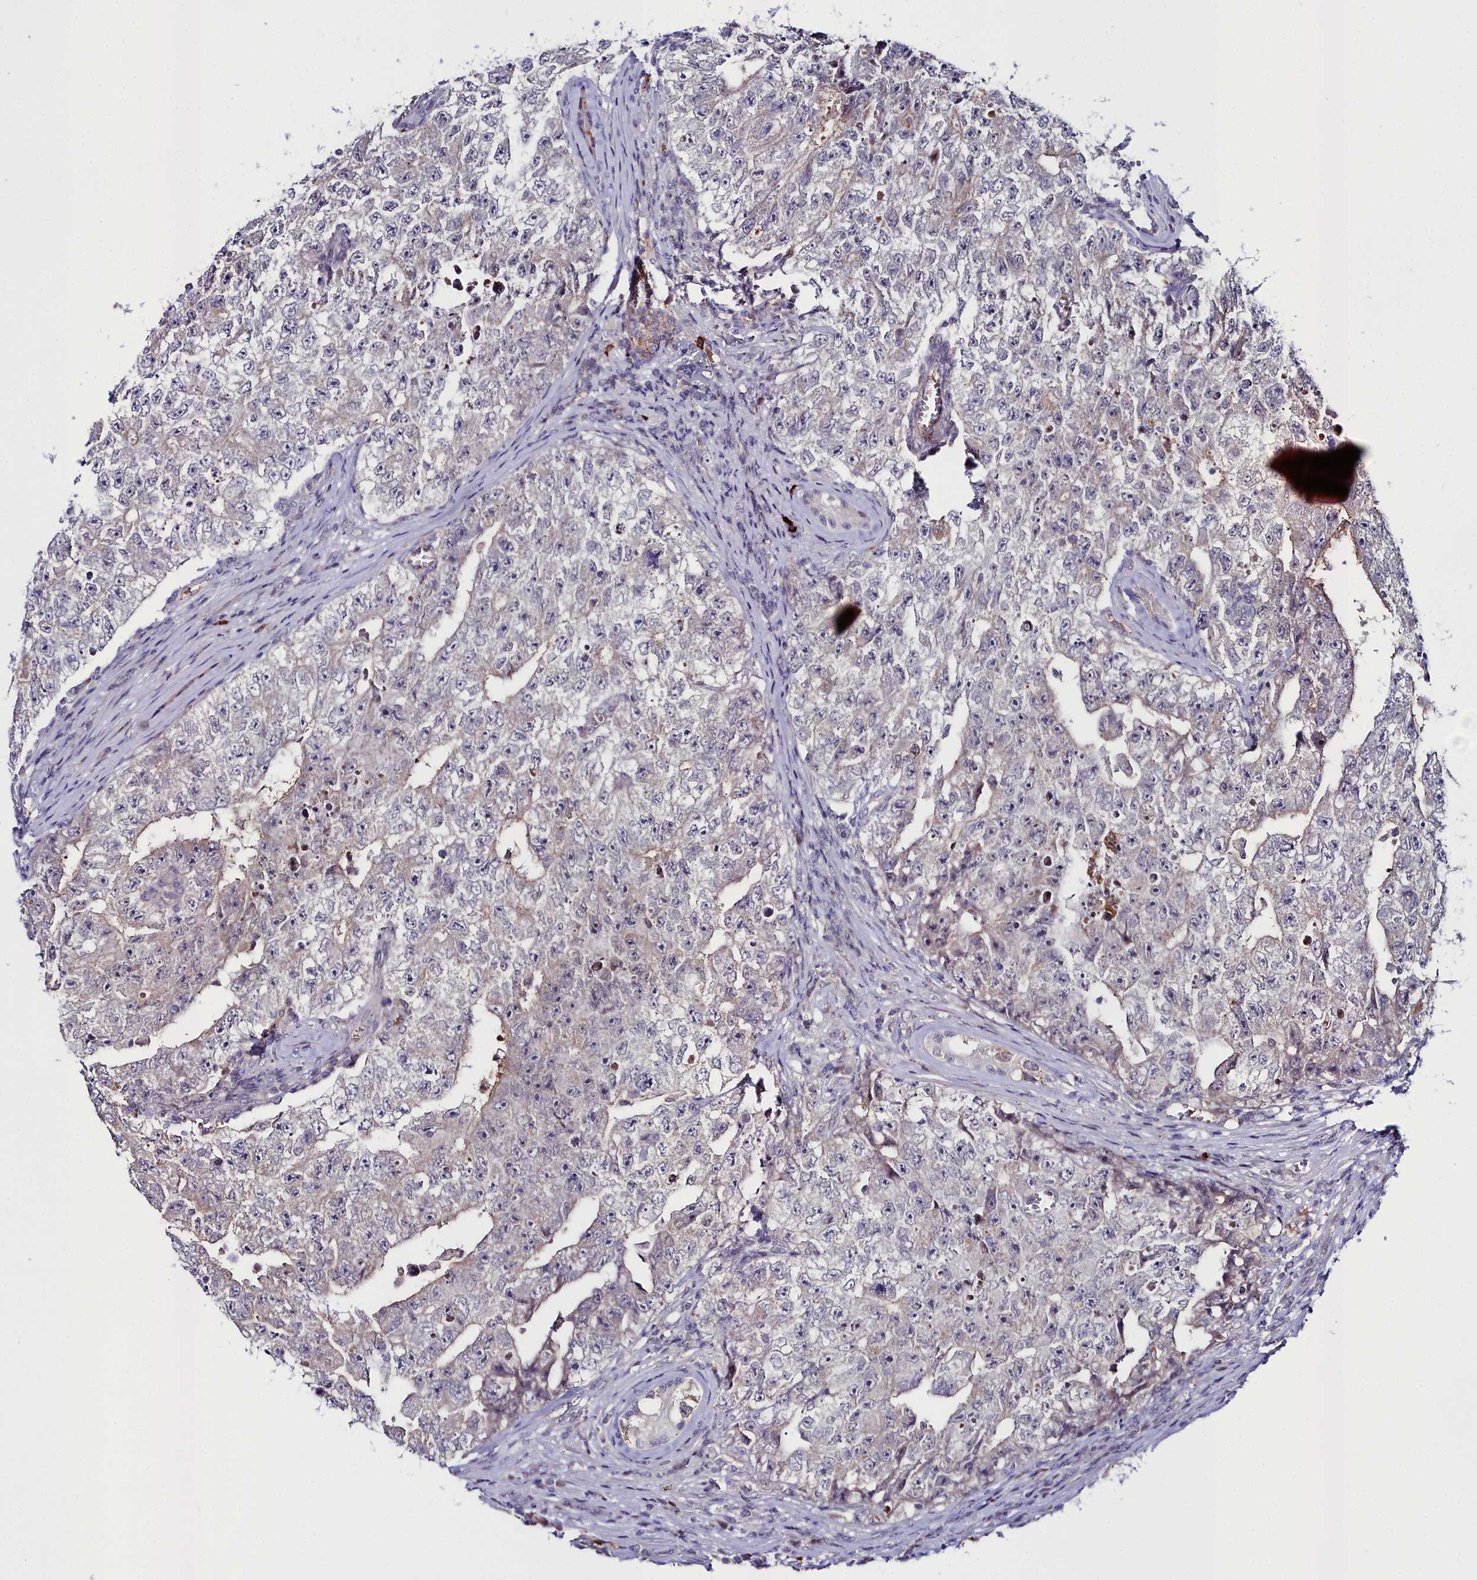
{"staining": {"intensity": "negative", "quantity": "none", "location": "none"}, "tissue": "testis cancer", "cell_type": "Tumor cells", "image_type": "cancer", "snomed": [{"axis": "morphology", "description": "Carcinoma, Embryonal, NOS"}, {"axis": "topography", "description": "Testis"}], "caption": "Embryonal carcinoma (testis) was stained to show a protein in brown. There is no significant expression in tumor cells.", "gene": "KCTD18", "patient": {"sex": "male", "age": 17}}